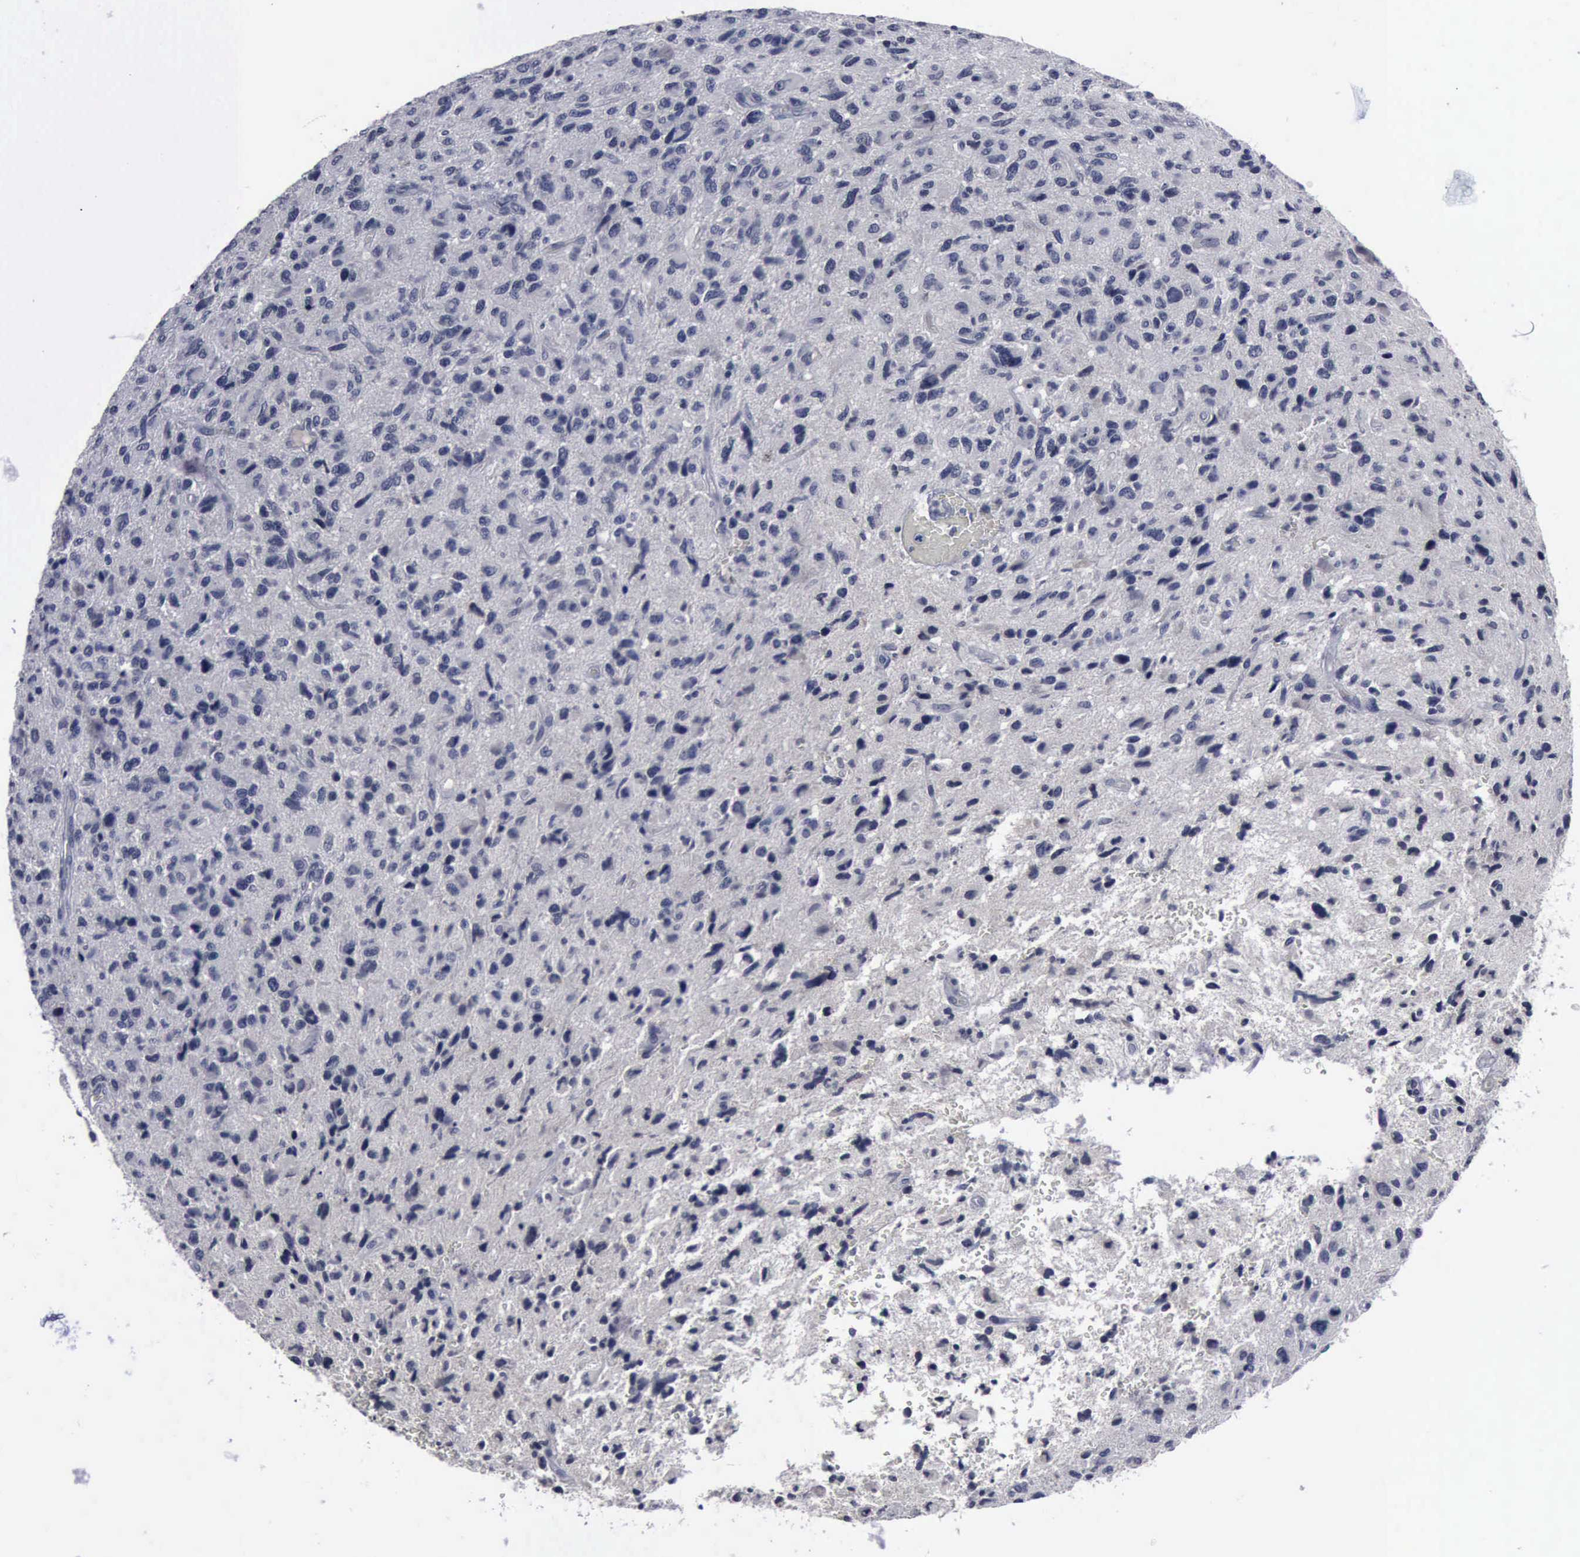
{"staining": {"intensity": "negative", "quantity": "none", "location": "none"}, "tissue": "glioma", "cell_type": "Tumor cells", "image_type": "cancer", "snomed": [{"axis": "morphology", "description": "Glioma, malignant, High grade"}, {"axis": "topography", "description": "Brain"}], "caption": "DAB (3,3'-diaminobenzidine) immunohistochemical staining of human malignant glioma (high-grade) shows no significant positivity in tumor cells. (DAB immunohistochemistry visualized using brightfield microscopy, high magnification).", "gene": "MYO18B", "patient": {"sex": "female", "age": 60}}